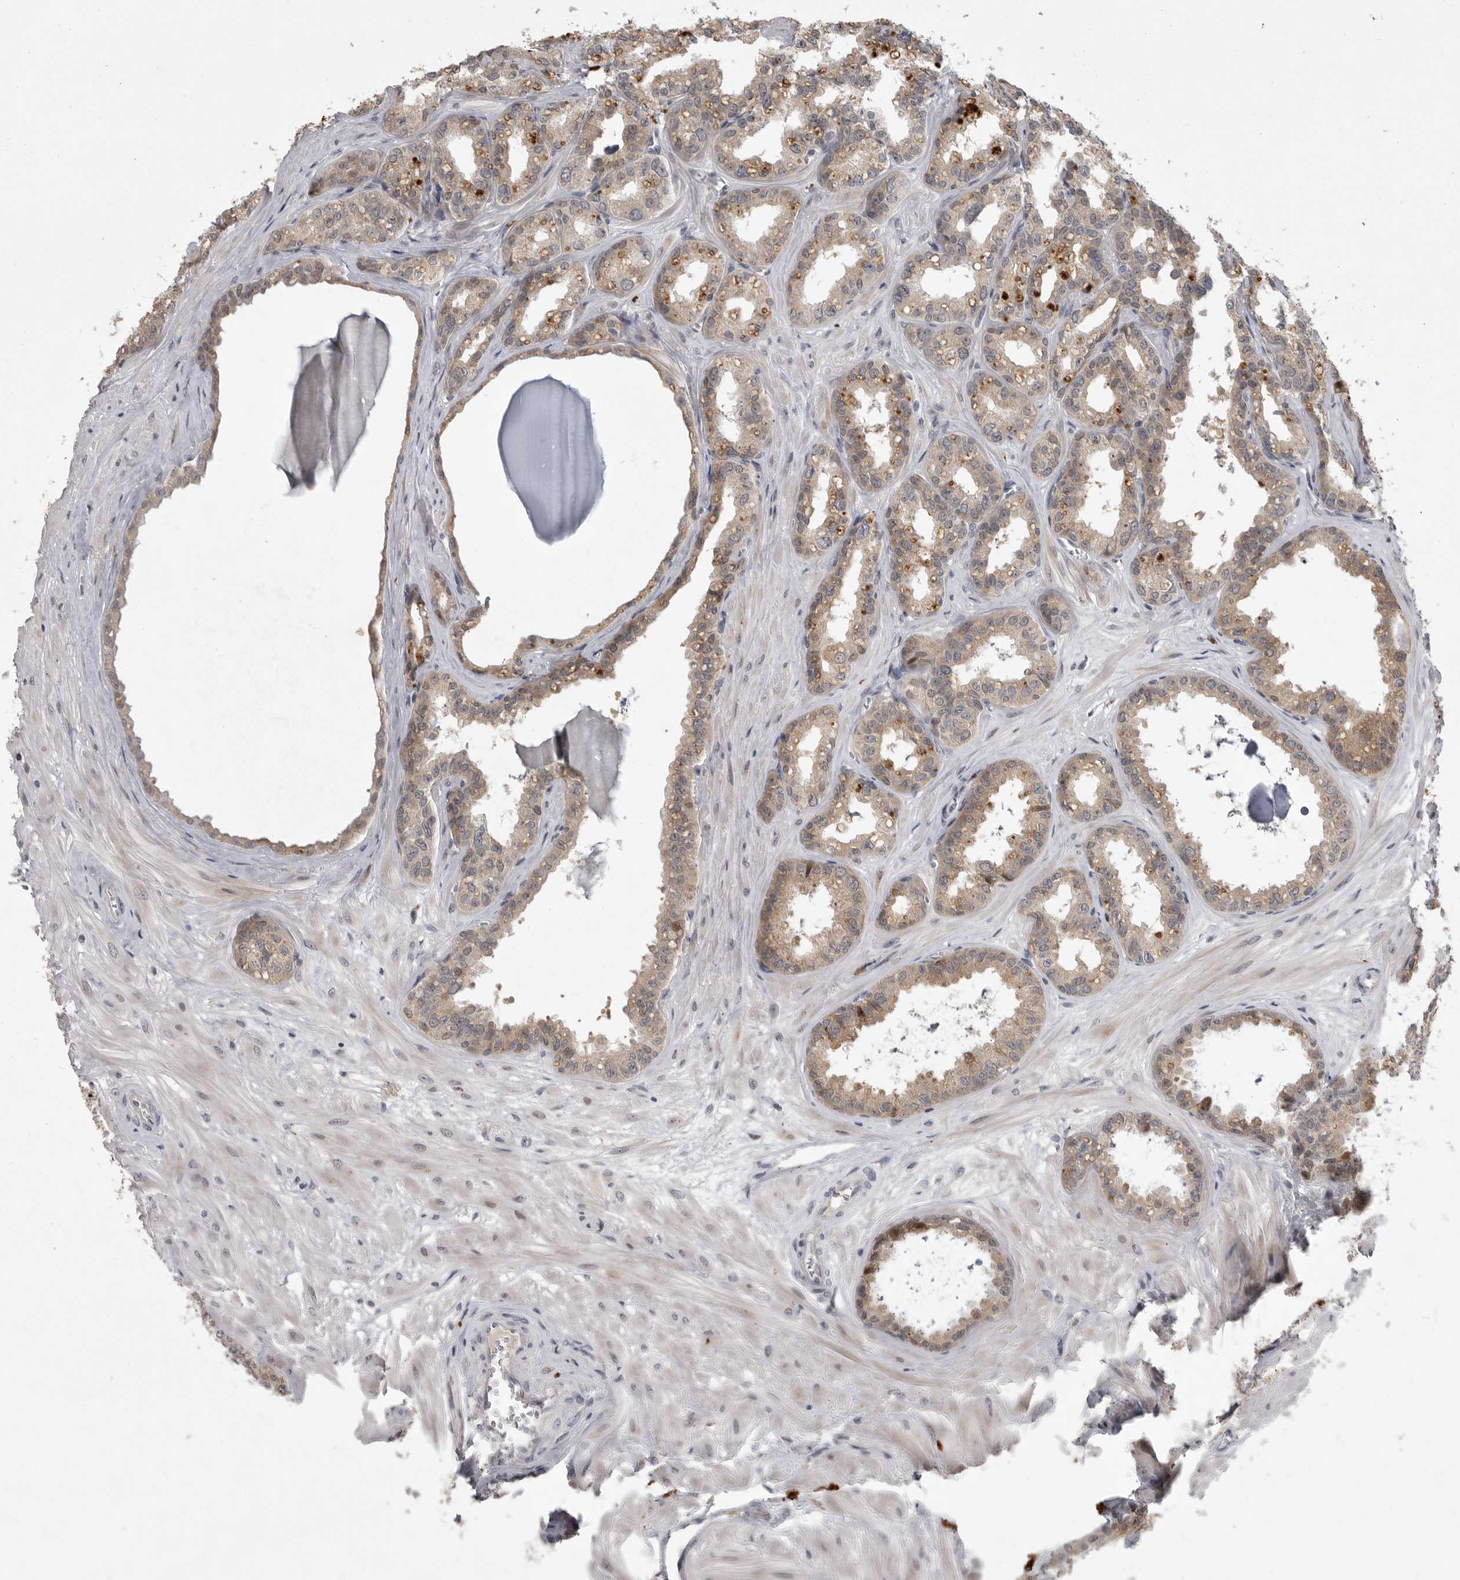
{"staining": {"intensity": "weak", "quantity": ">75%", "location": "cytoplasmic/membranous"}, "tissue": "seminal vesicle", "cell_type": "Glandular cells", "image_type": "normal", "snomed": [{"axis": "morphology", "description": "Normal tissue, NOS"}, {"axis": "topography", "description": "Prostate"}, {"axis": "topography", "description": "Seminal veicle"}], "caption": "Immunohistochemistry of benign human seminal vesicle reveals low levels of weak cytoplasmic/membranous positivity in about >75% of glandular cells. The protein of interest is shown in brown color, while the nuclei are stained blue.", "gene": "MAN2A1", "patient": {"sex": "male", "age": 51}}